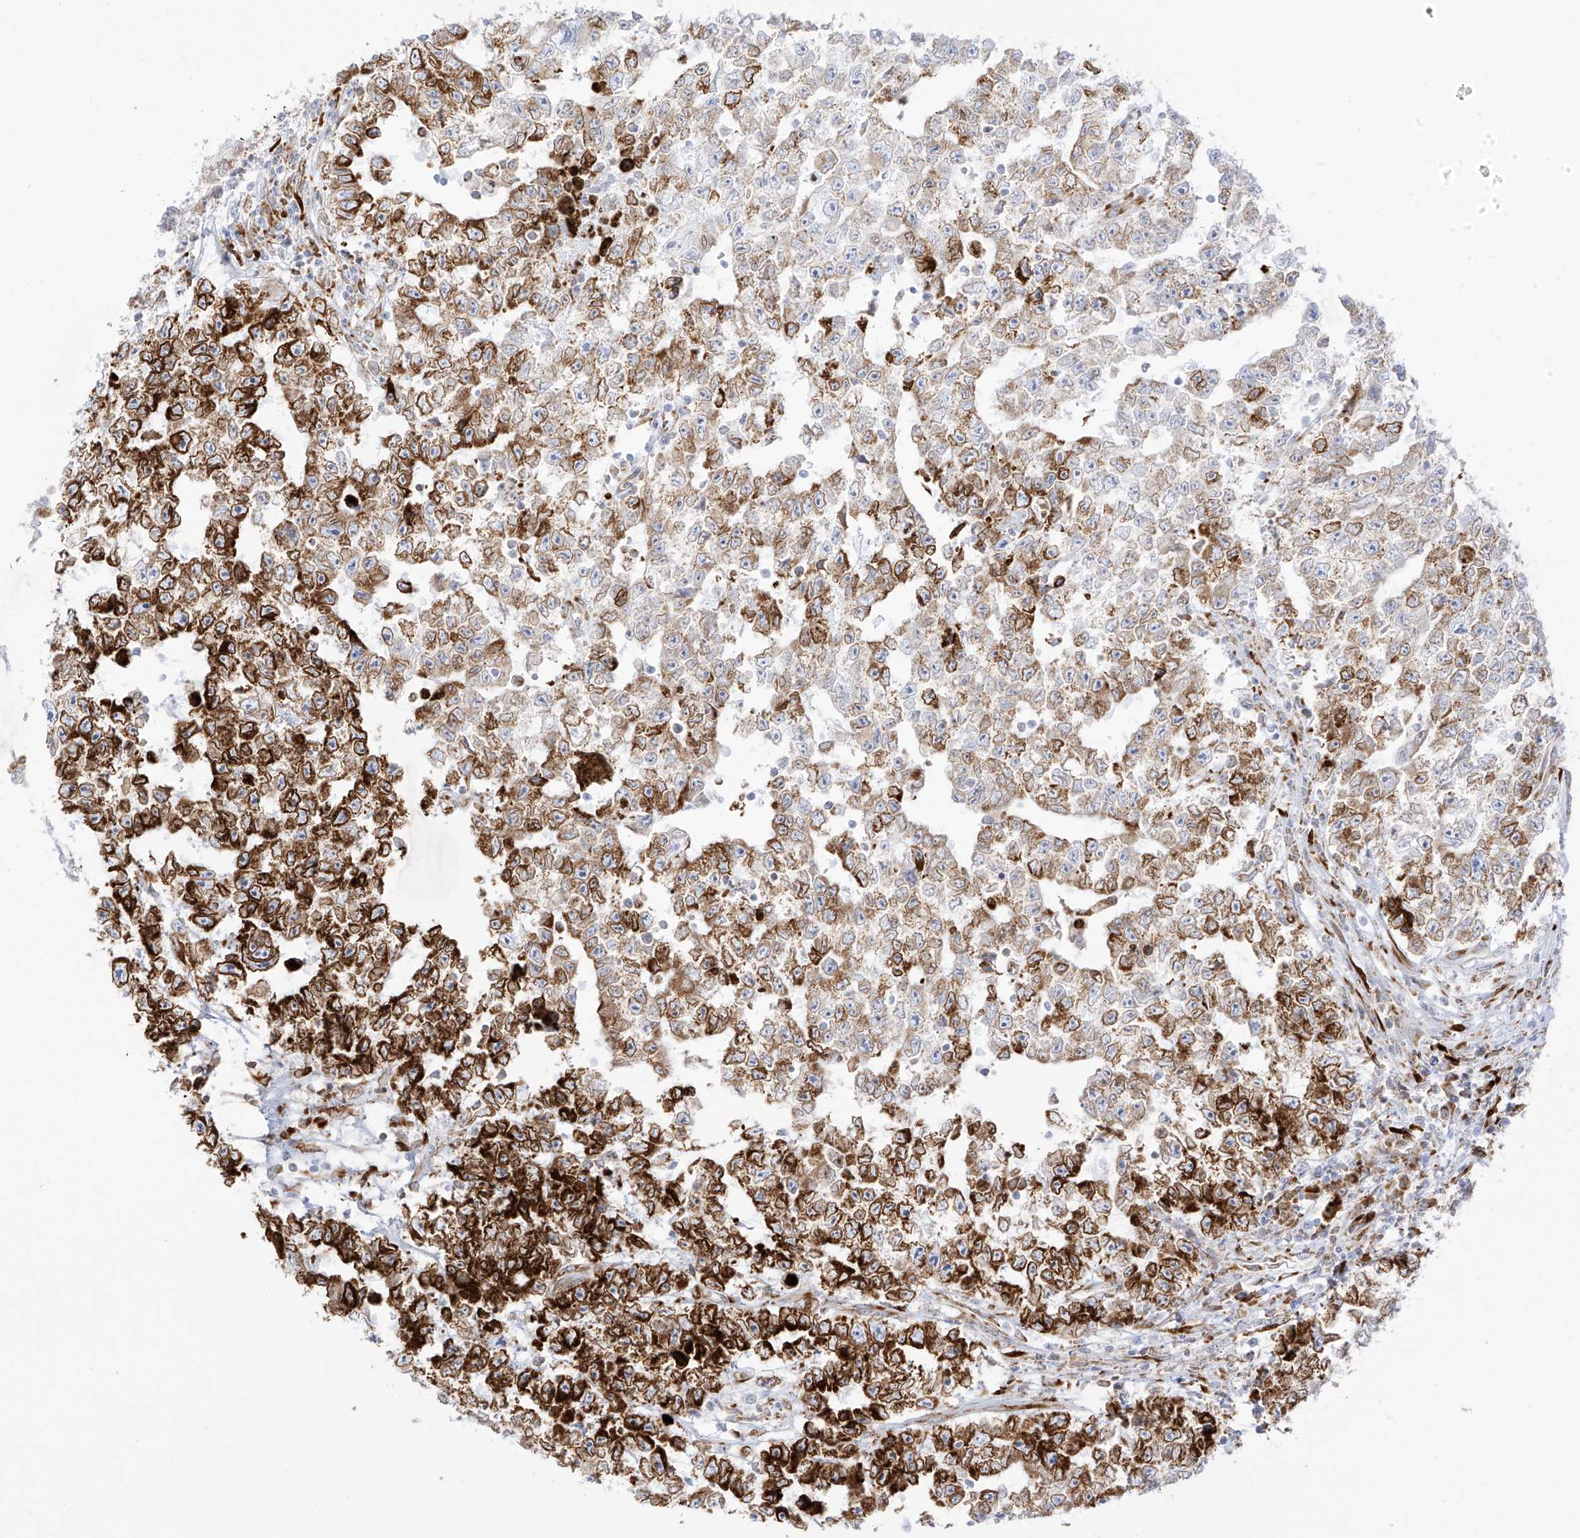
{"staining": {"intensity": "strong", "quantity": "25%-75%", "location": "cytoplasmic/membranous"}, "tissue": "testis cancer", "cell_type": "Tumor cells", "image_type": "cancer", "snomed": [{"axis": "morphology", "description": "Carcinoma, Embryonal, NOS"}, {"axis": "topography", "description": "Testis"}], "caption": "IHC (DAB (3,3'-diaminobenzidine)) staining of human testis cancer exhibits strong cytoplasmic/membranous protein staining in approximately 25%-75% of tumor cells.", "gene": "LRRC59", "patient": {"sex": "male", "age": 25}}